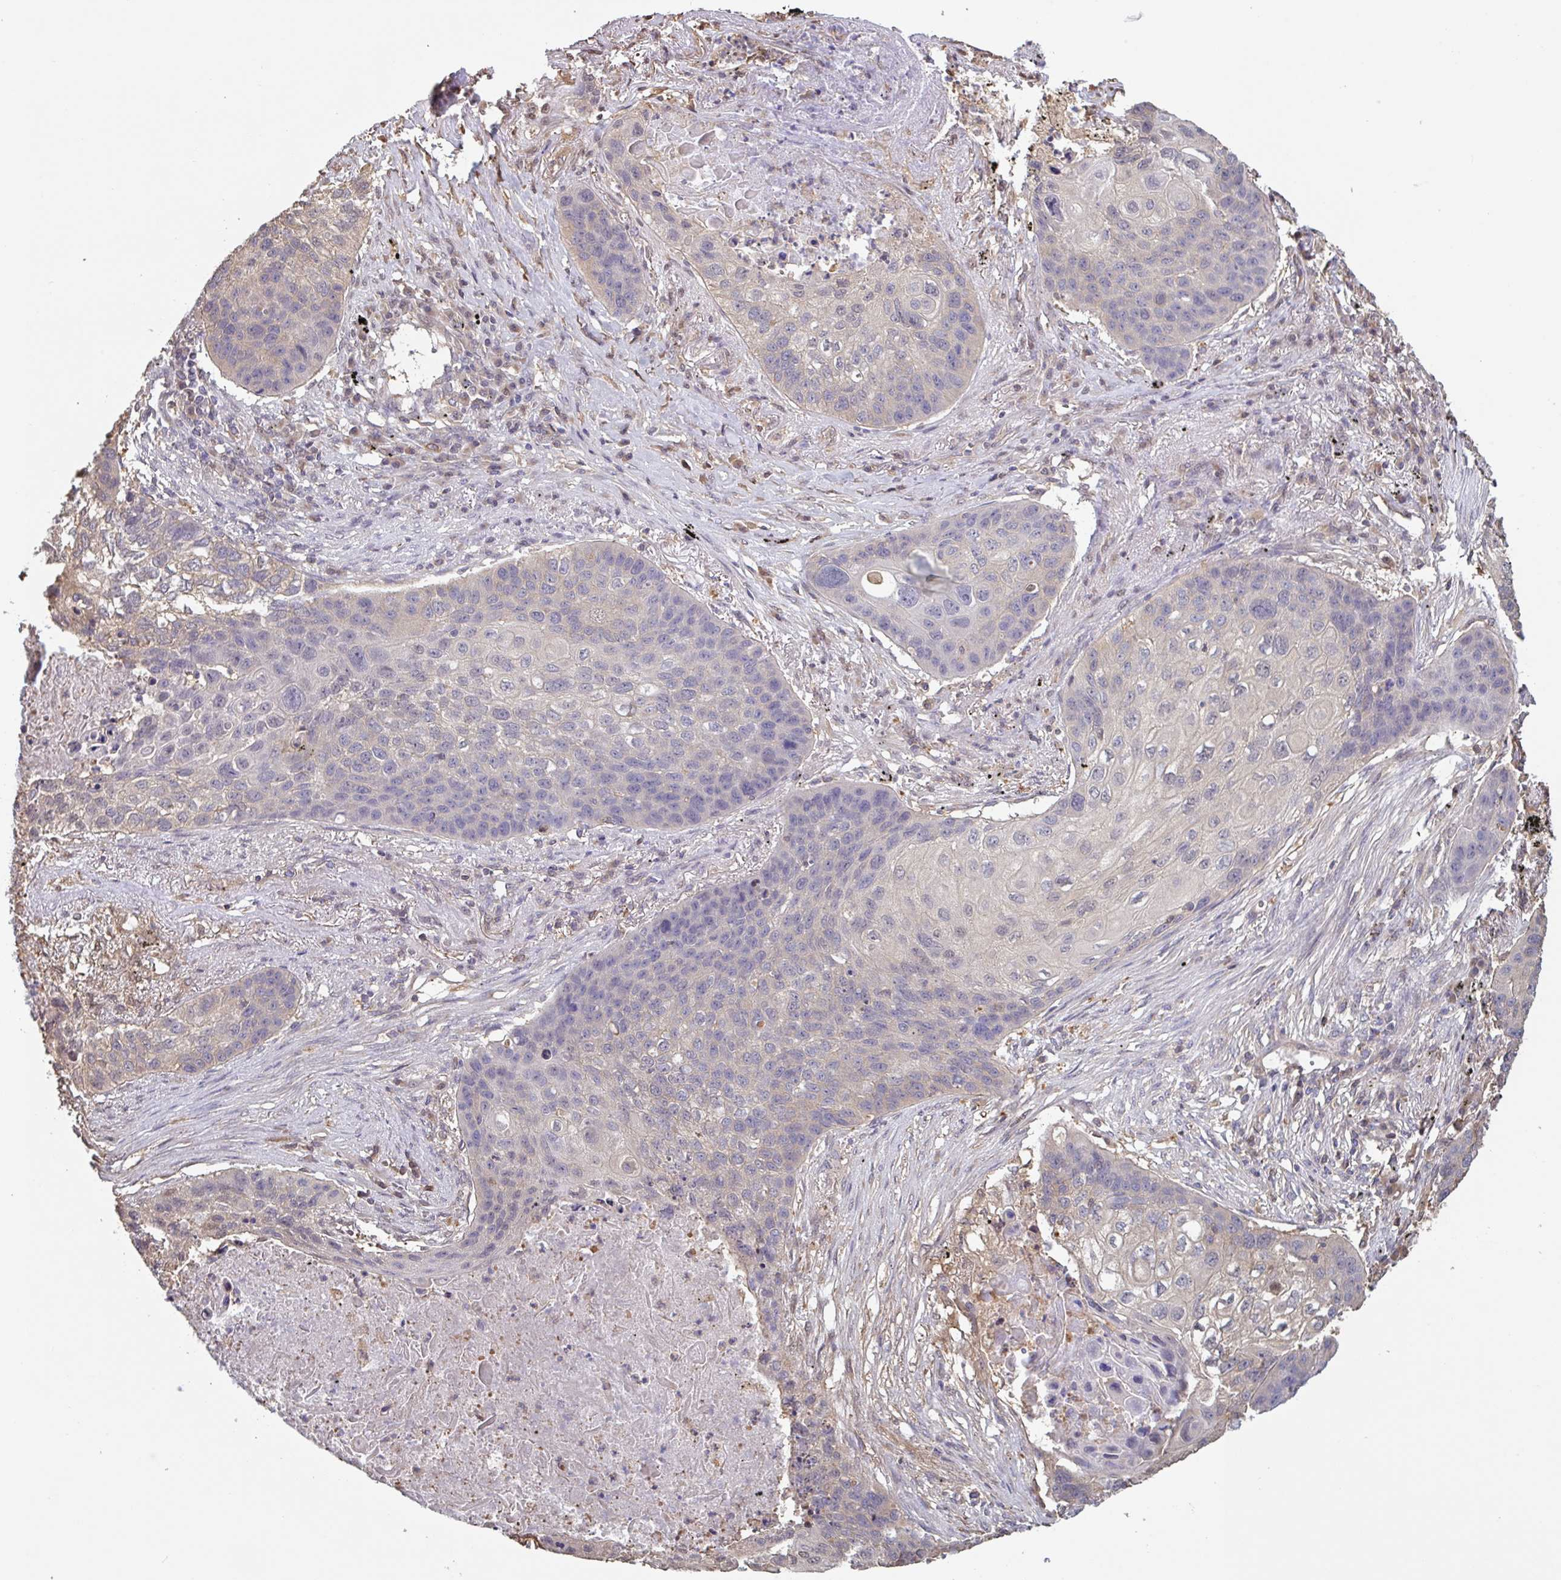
{"staining": {"intensity": "negative", "quantity": "none", "location": "none"}, "tissue": "lung cancer", "cell_type": "Tumor cells", "image_type": "cancer", "snomed": [{"axis": "morphology", "description": "Squamous cell carcinoma, NOS"}, {"axis": "topography", "description": "Lung"}], "caption": "Immunohistochemistry (IHC) histopathology image of human lung cancer stained for a protein (brown), which reveals no positivity in tumor cells. The staining is performed using DAB brown chromogen with nuclei counter-stained in using hematoxylin.", "gene": "OTOP2", "patient": {"sex": "female", "age": 63}}